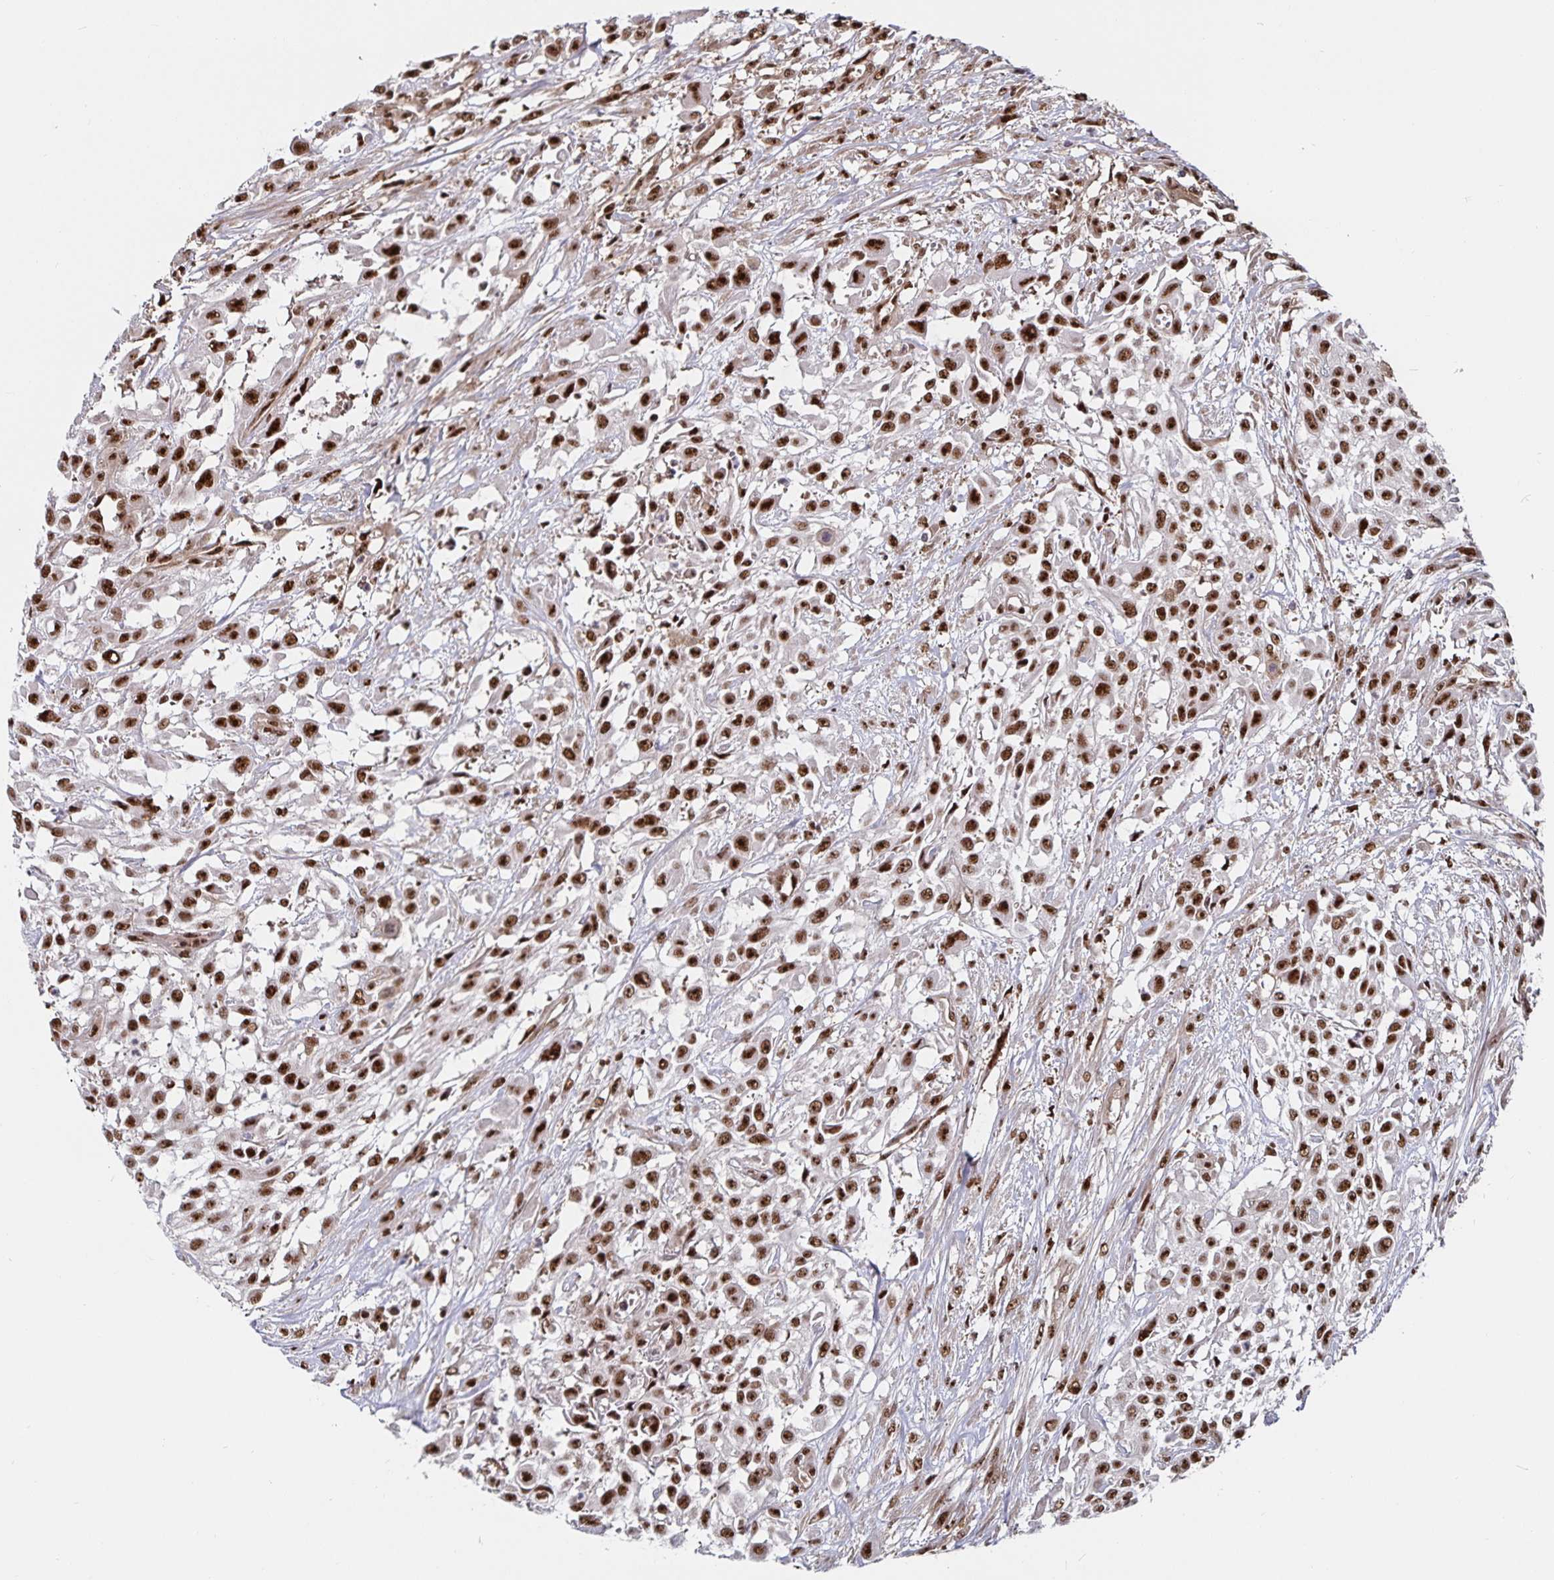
{"staining": {"intensity": "strong", "quantity": ">75%", "location": "nuclear"}, "tissue": "urothelial cancer", "cell_type": "Tumor cells", "image_type": "cancer", "snomed": [{"axis": "morphology", "description": "Urothelial carcinoma, High grade"}, {"axis": "topography", "description": "Urinary bladder"}], "caption": "IHC (DAB (3,3'-diaminobenzidine)) staining of urothelial carcinoma (high-grade) shows strong nuclear protein positivity in about >75% of tumor cells.", "gene": "LAS1L", "patient": {"sex": "male", "age": 57}}